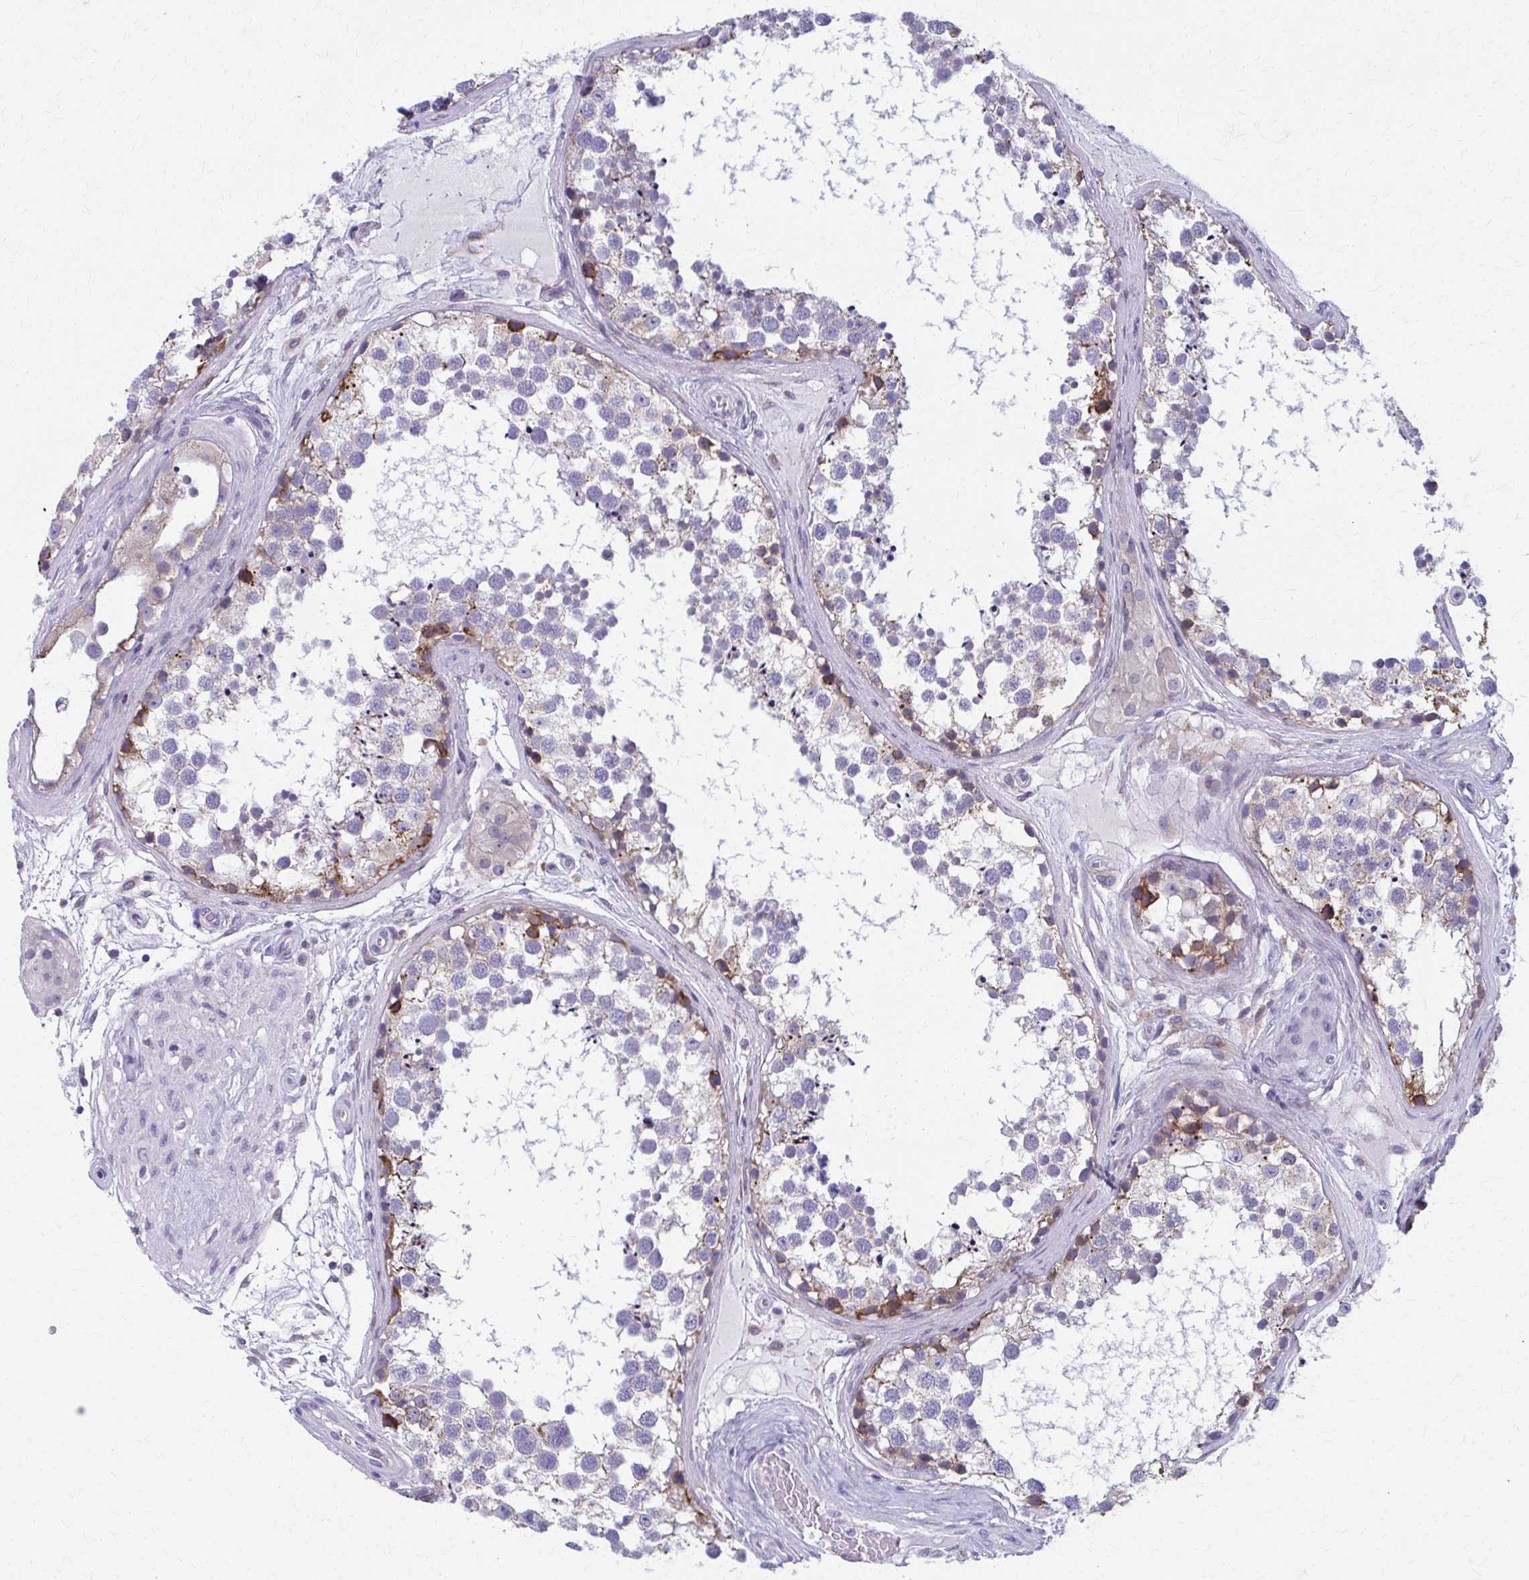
{"staining": {"intensity": "strong", "quantity": "<25%", "location": "cytoplasmic/membranous"}, "tissue": "testis", "cell_type": "Cells in seminiferous ducts", "image_type": "normal", "snomed": [{"axis": "morphology", "description": "Normal tissue, NOS"}, {"axis": "morphology", "description": "Seminoma, NOS"}, {"axis": "topography", "description": "Testis"}], "caption": "Immunohistochemistry micrograph of benign testis stained for a protein (brown), which displays medium levels of strong cytoplasmic/membranous positivity in approximately <25% of cells in seminiferous ducts.", "gene": "SPATS2L", "patient": {"sex": "male", "age": 65}}